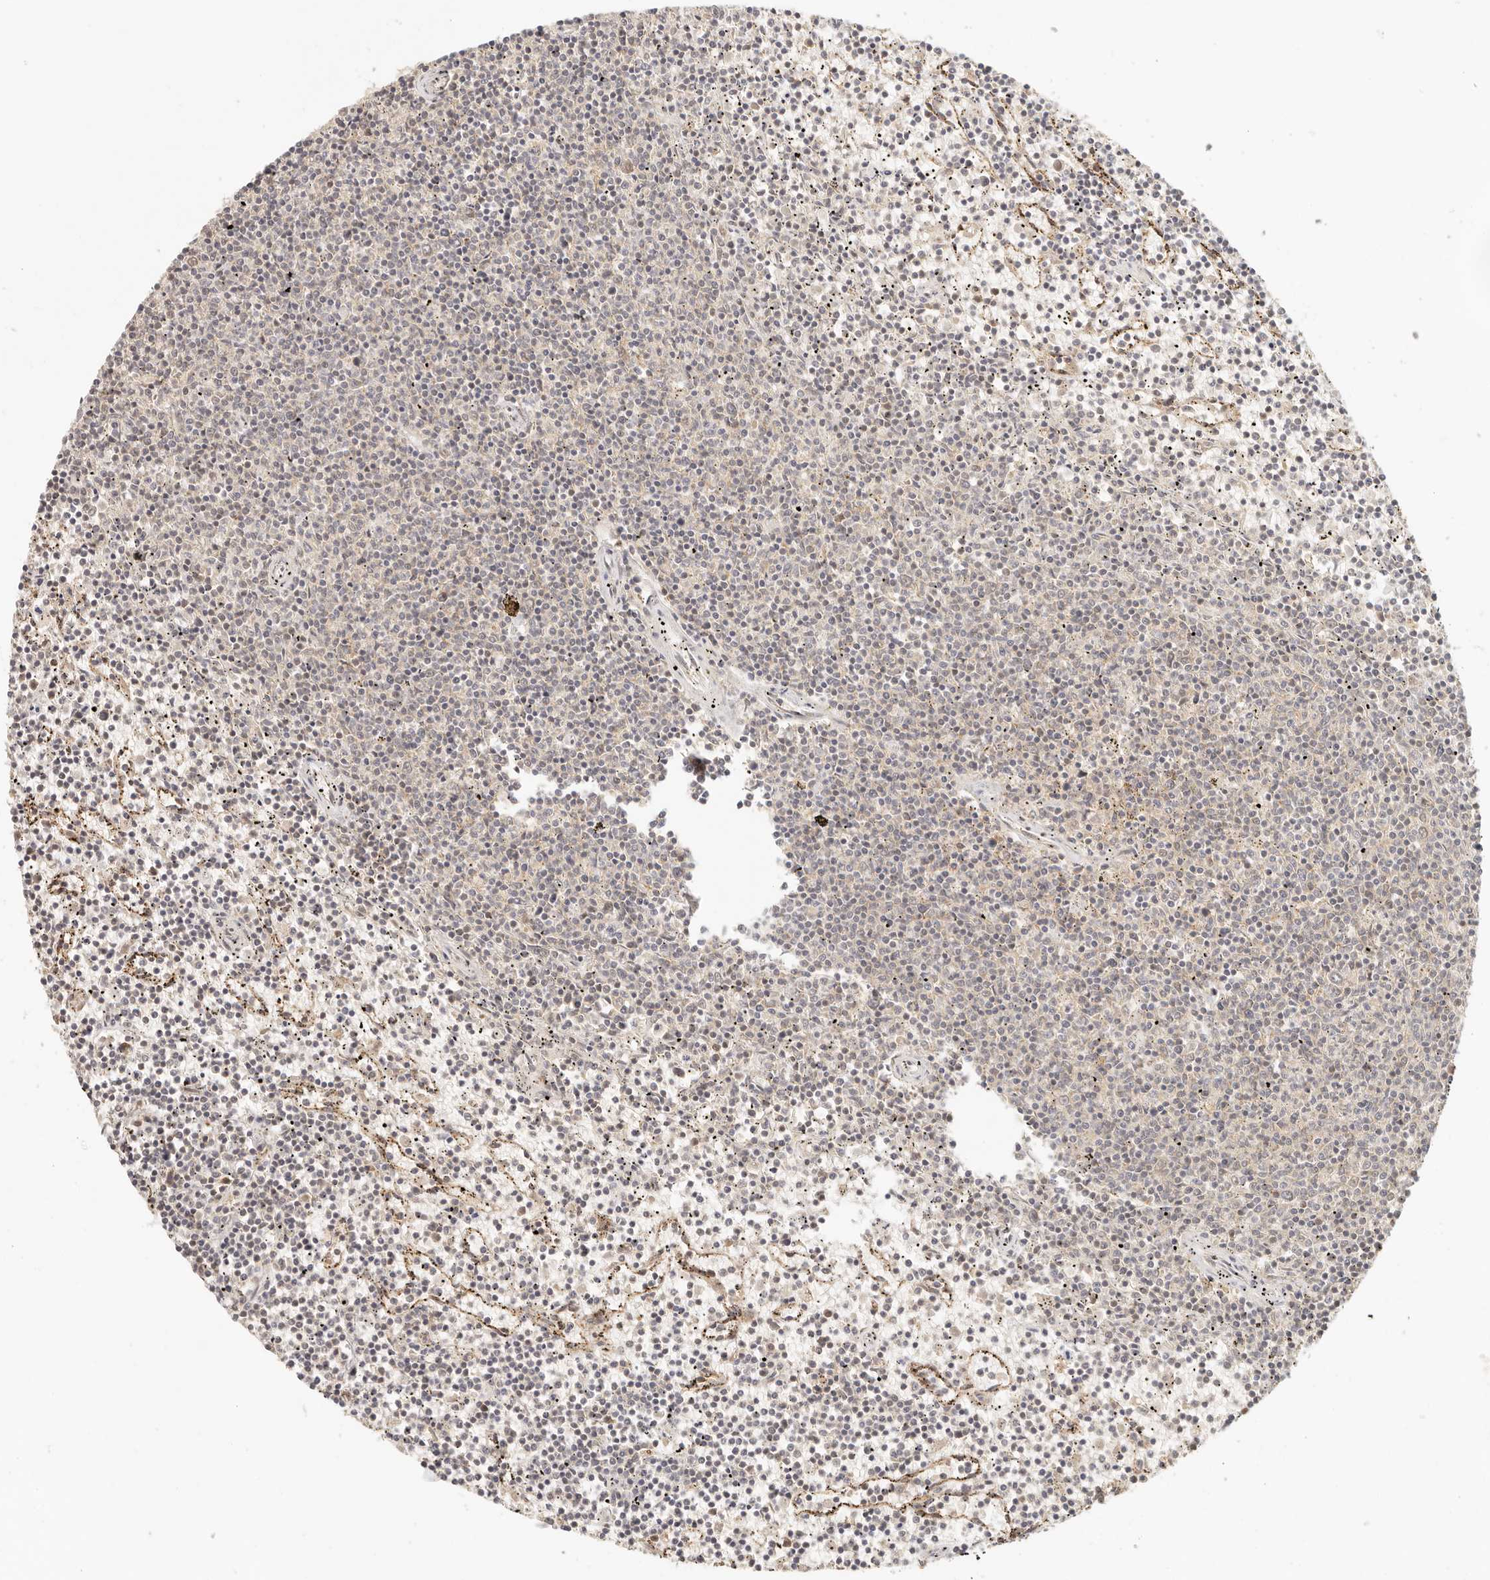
{"staining": {"intensity": "negative", "quantity": "none", "location": "none"}, "tissue": "lymphoma", "cell_type": "Tumor cells", "image_type": "cancer", "snomed": [{"axis": "morphology", "description": "Malignant lymphoma, non-Hodgkin's type, Low grade"}, {"axis": "topography", "description": "Spleen"}], "caption": "Tumor cells show no significant protein staining in low-grade malignant lymphoma, non-Hodgkin's type.", "gene": "INTS11", "patient": {"sex": "female", "age": 50}}